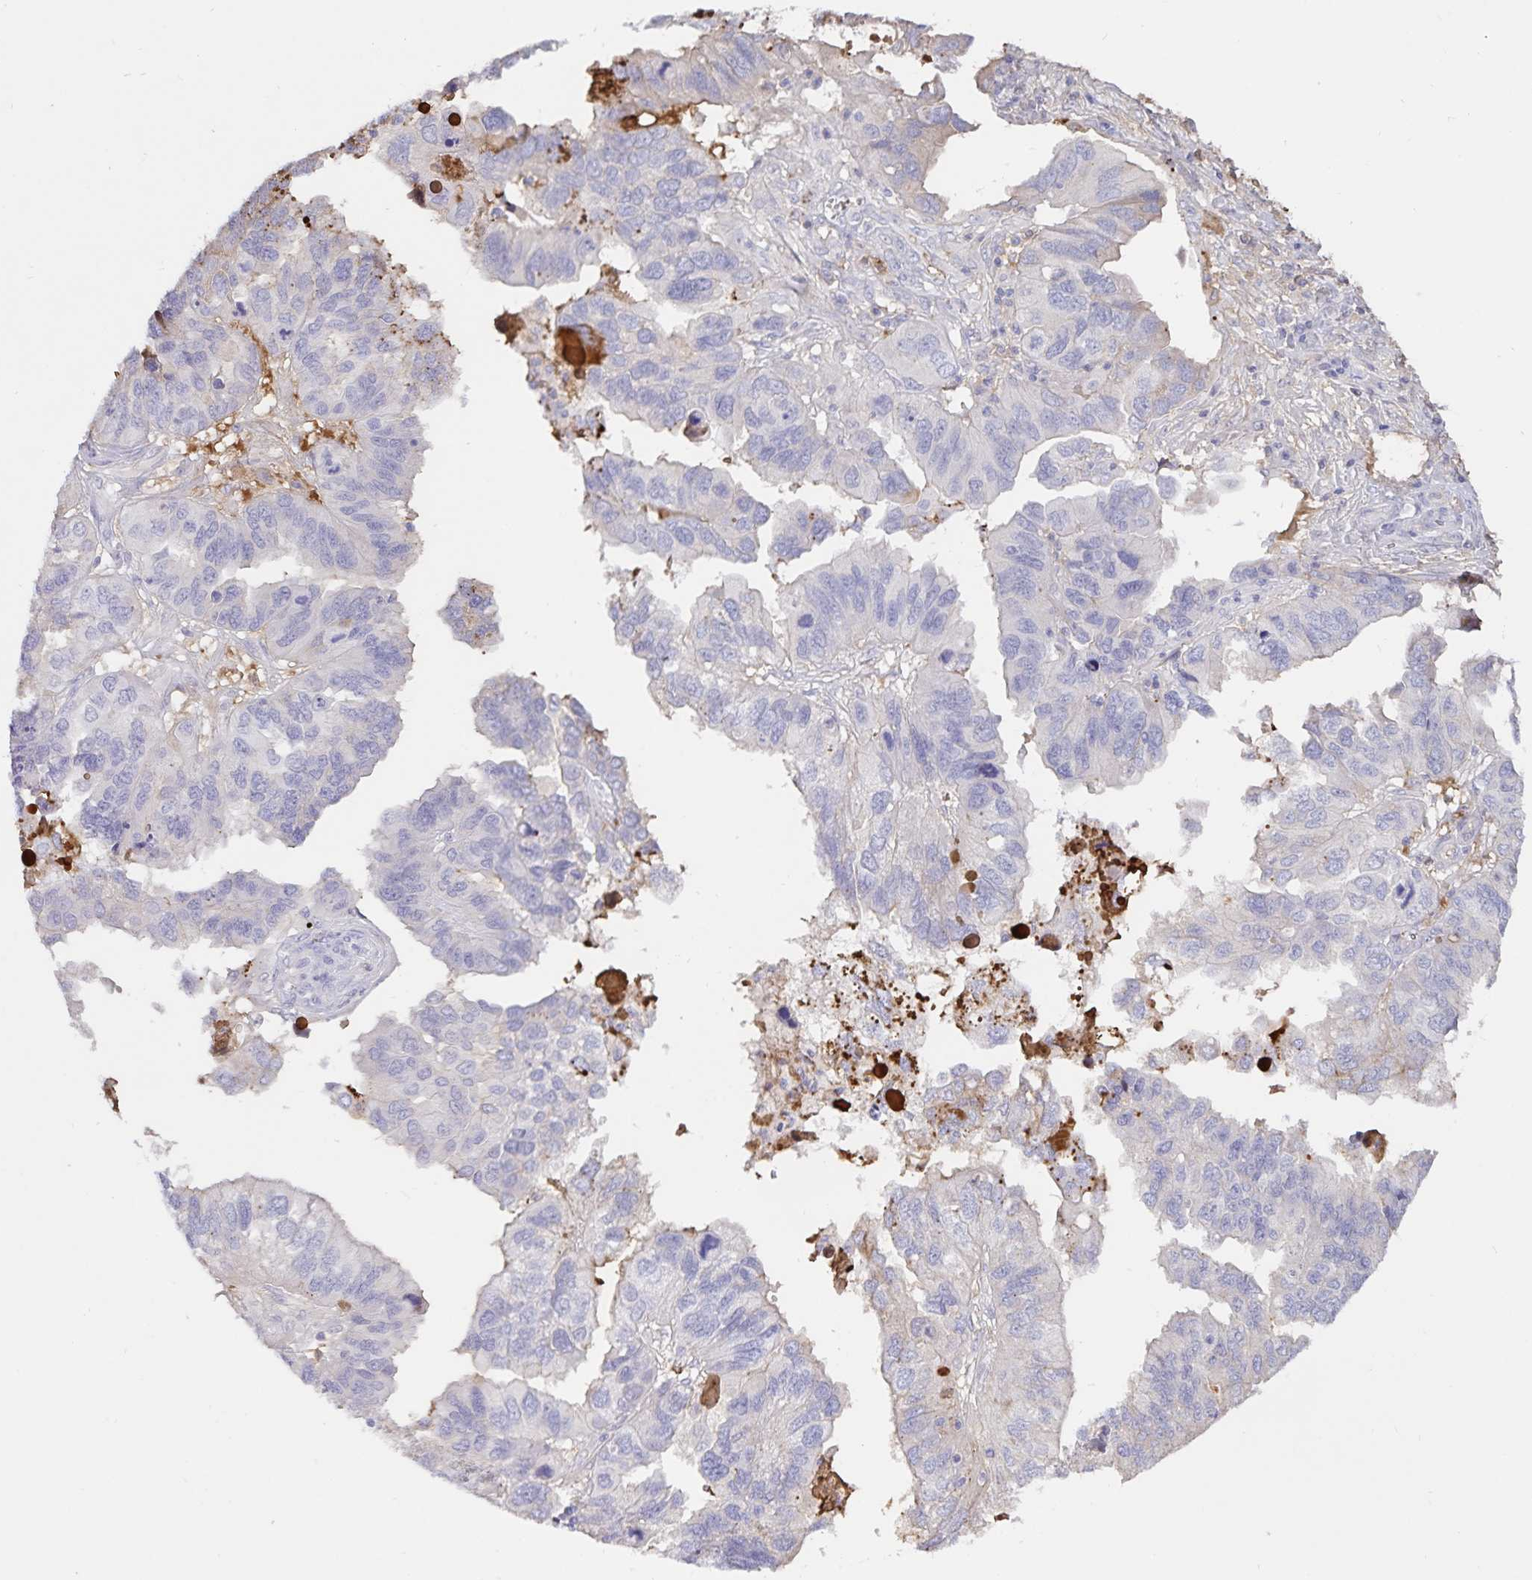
{"staining": {"intensity": "negative", "quantity": "none", "location": "none"}, "tissue": "ovarian cancer", "cell_type": "Tumor cells", "image_type": "cancer", "snomed": [{"axis": "morphology", "description": "Cystadenocarcinoma, serous, NOS"}, {"axis": "topography", "description": "Ovary"}], "caption": "Ovarian cancer (serous cystadenocarcinoma) was stained to show a protein in brown. There is no significant staining in tumor cells.", "gene": "FGG", "patient": {"sex": "female", "age": 79}}